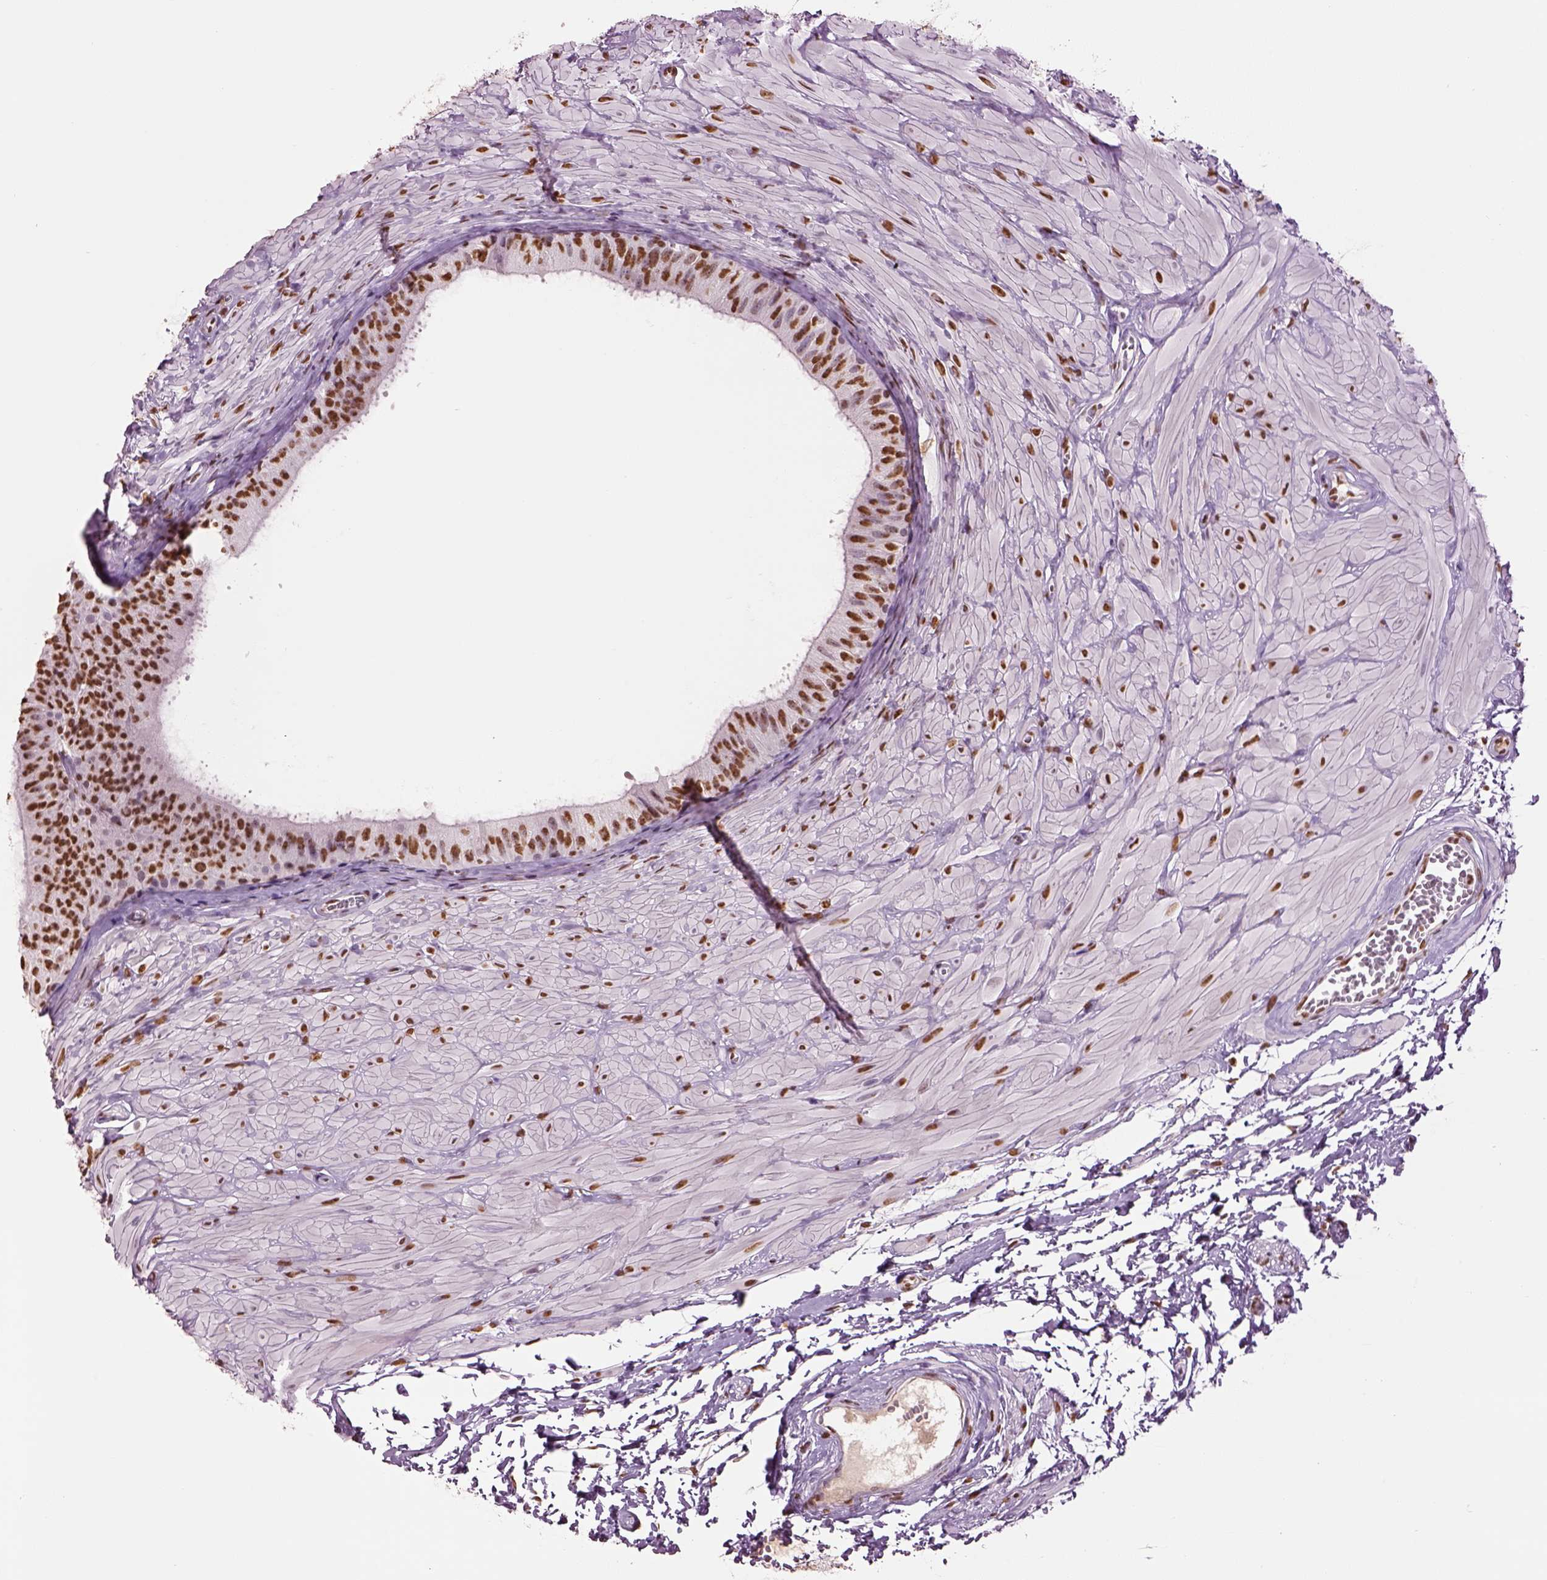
{"staining": {"intensity": "strong", "quantity": ">75%", "location": "nuclear"}, "tissue": "epididymis", "cell_type": "Glandular cells", "image_type": "normal", "snomed": [{"axis": "morphology", "description": "Normal tissue, NOS"}, {"axis": "topography", "description": "Epididymis"}, {"axis": "topography", "description": "Vas deferens"}], "caption": "Glandular cells show high levels of strong nuclear expression in approximately >75% of cells in unremarkable human epididymis.", "gene": "DDX3X", "patient": {"sex": "male", "age": 23}}